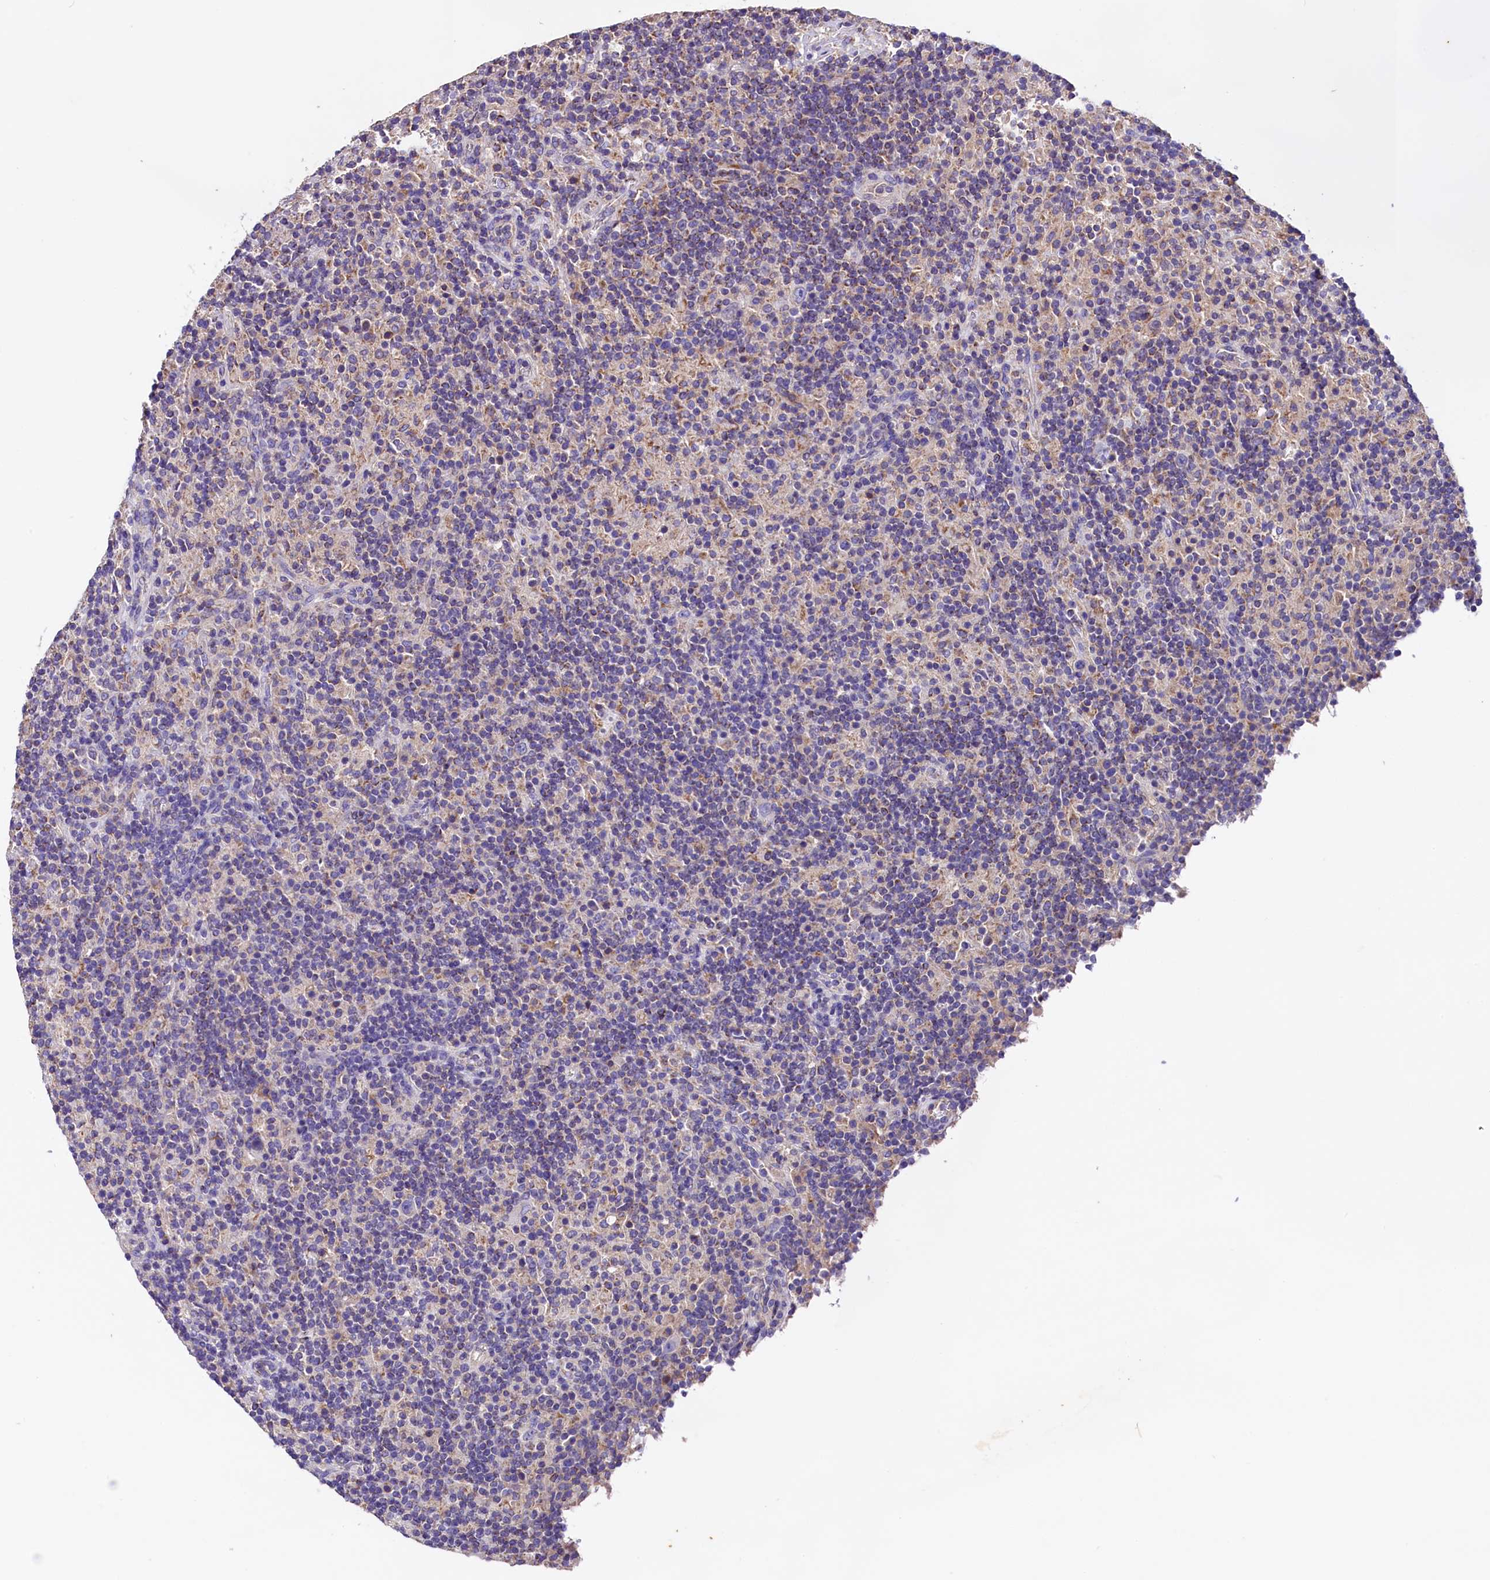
{"staining": {"intensity": "negative", "quantity": "none", "location": "none"}, "tissue": "lymphoma", "cell_type": "Tumor cells", "image_type": "cancer", "snomed": [{"axis": "morphology", "description": "Hodgkin's disease, NOS"}, {"axis": "topography", "description": "Lymph node"}], "caption": "Hodgkin's disease was stained to show a protein in brown. There is no significant staining in tumor cells.", "gene": "SIX5", "patient": {"sex": "male", "age": 70}}